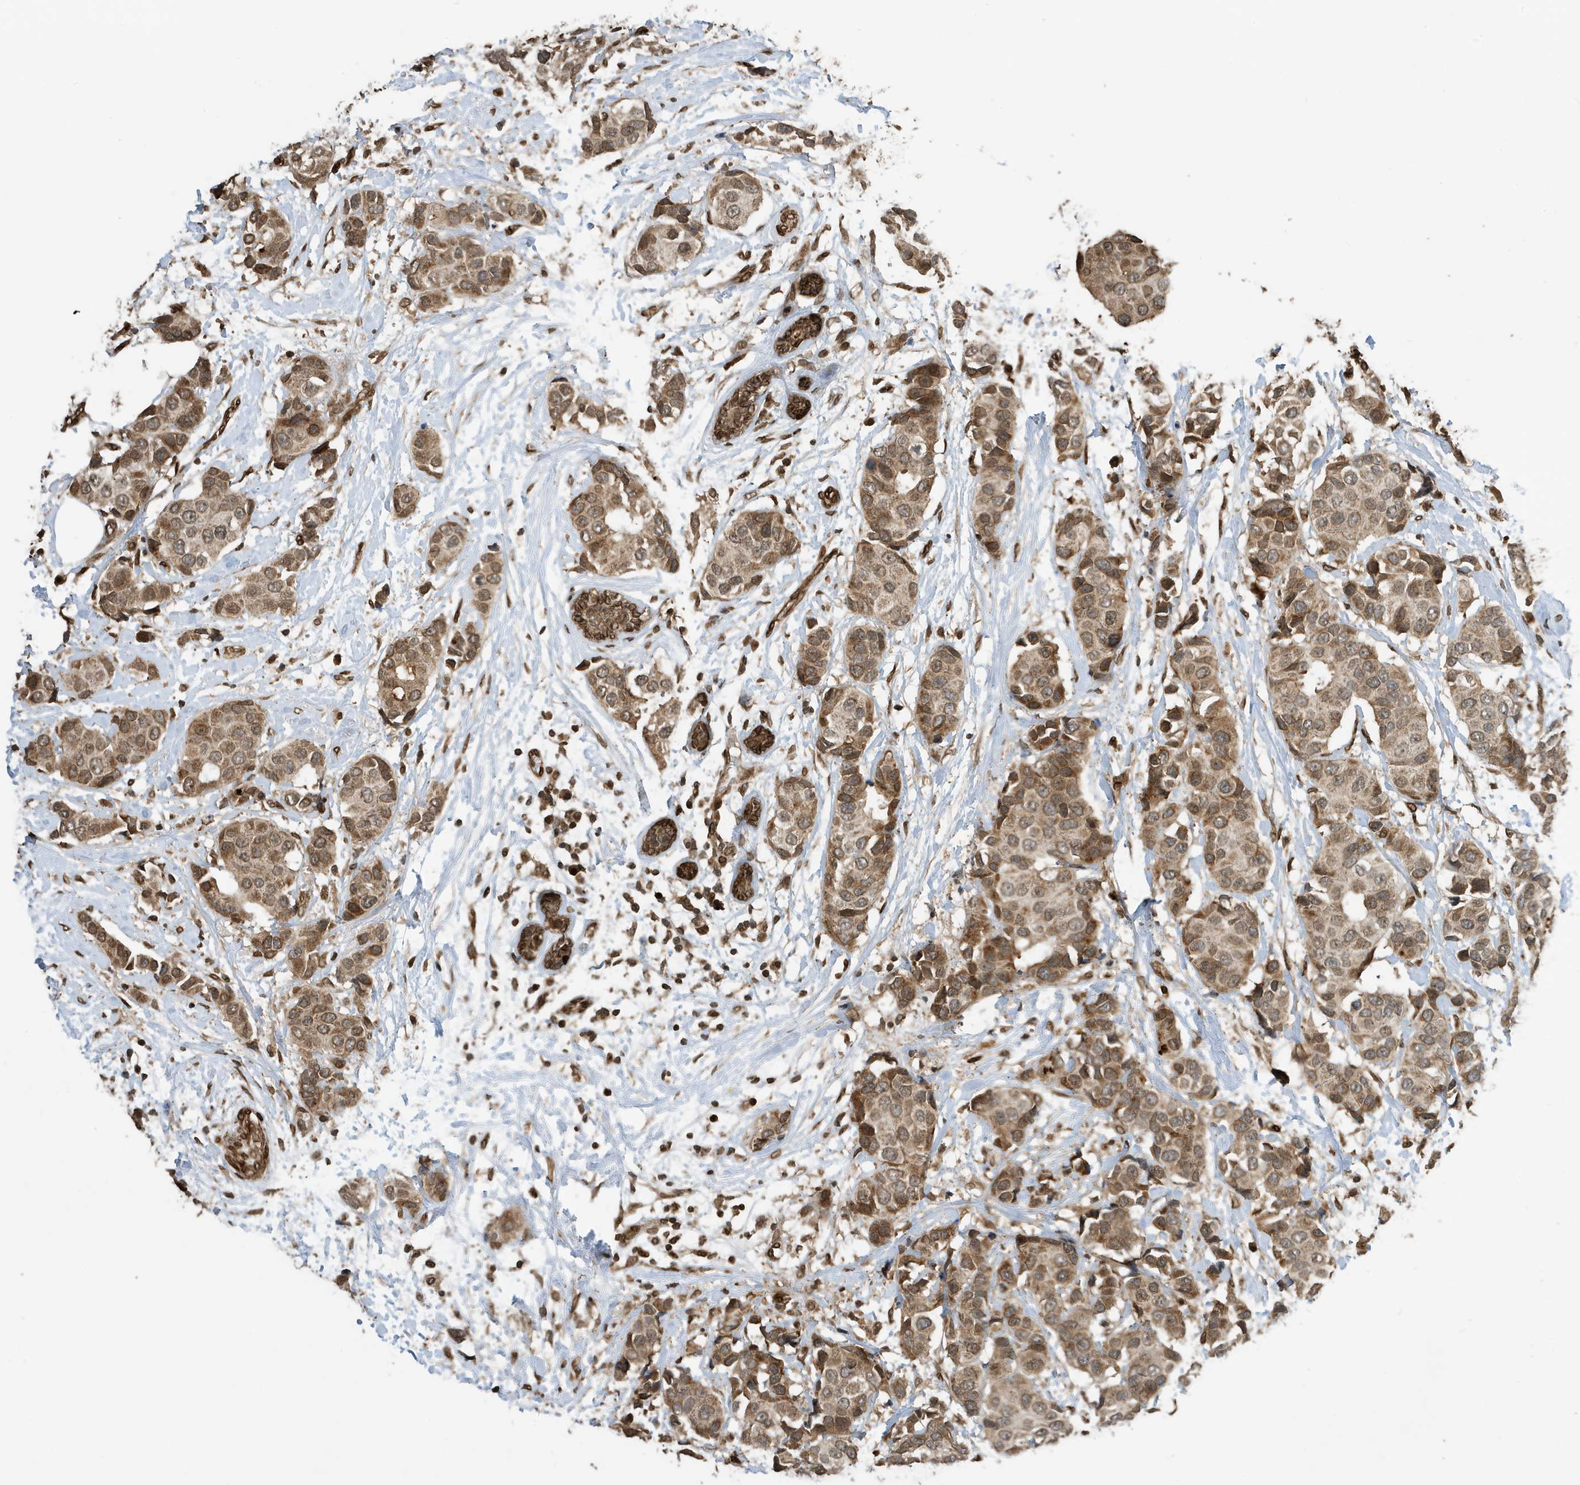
{"staining": {"intensity": "moderate", "quantity": ">75%", "location": "cytoplasmic/membranous,nuclear"}, "tissue": "breast cancer", "cell_type": "Tumor cells", "image_type": "cancer", "snomed": [{"axis": "morphology", "description": "Normal tissue, NOS"}, {"axis": "morphology", "description": "Duct carcinoma"}, {"axis": "topography", "description": "Breast"}], "caption": "Immunohistochemical staining of human breast cancer displays medium levels of moderate cytoplasmic/membranous and nuclear protein expression in approximately >75% of tumor cells.", "gene": "DUSP18", "patient": {"sex": "female", "age": 39}}